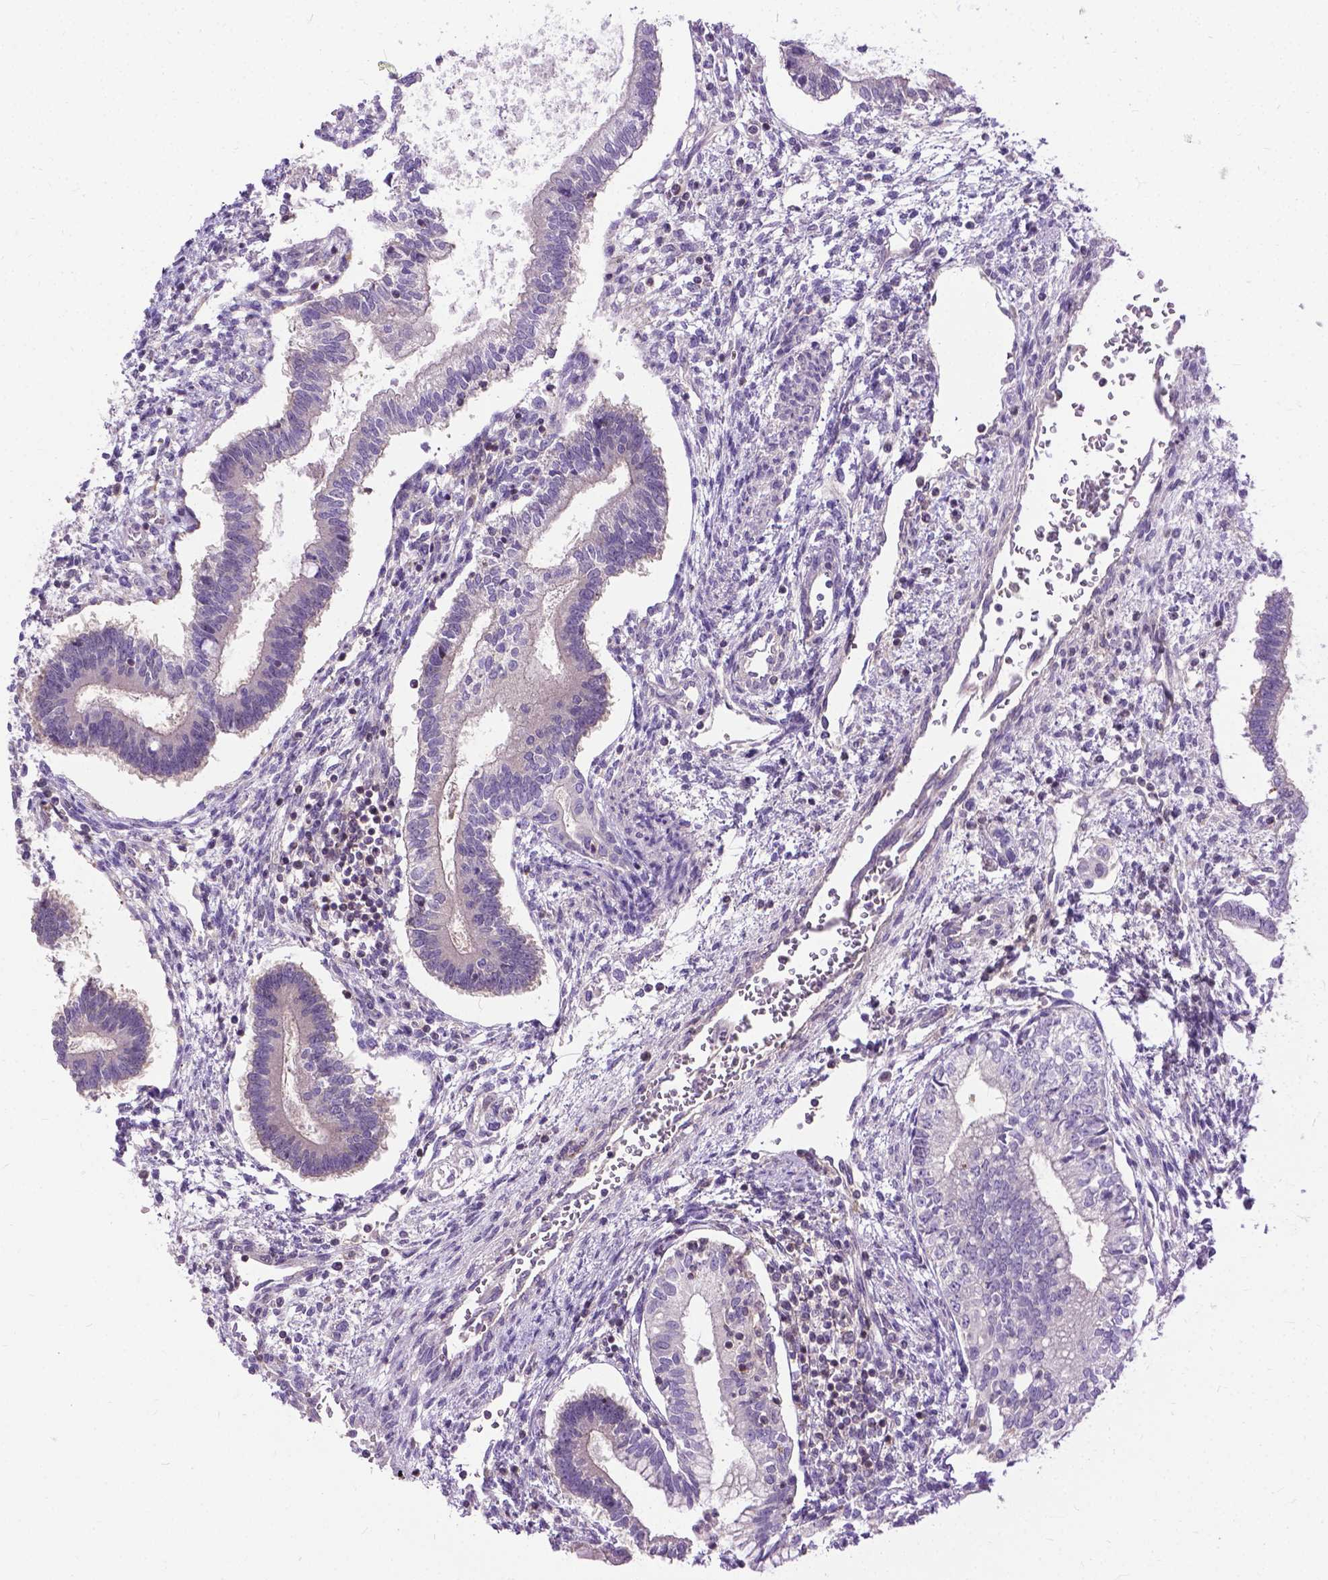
{"staining": {"intensity": "negative", "quantity": "none", "location": "none"}, "tissue": "testis cancer", "cell_type": "Tumor cells", "image_type": "cancer", "snomed": [{"axis": "morphology", "description": "Carcinoma, Embryonal, NOS"}, {"axis": "topography", "description": "Testis"}], "caption": "A high-resolution histopathology image shows immunohistochemistry staining of embryonal carcinoma (testis), which exhibits no significant expression in tumor cells.", "gene": "JAK3", "patient": {"sex": "male", "age": 37}}